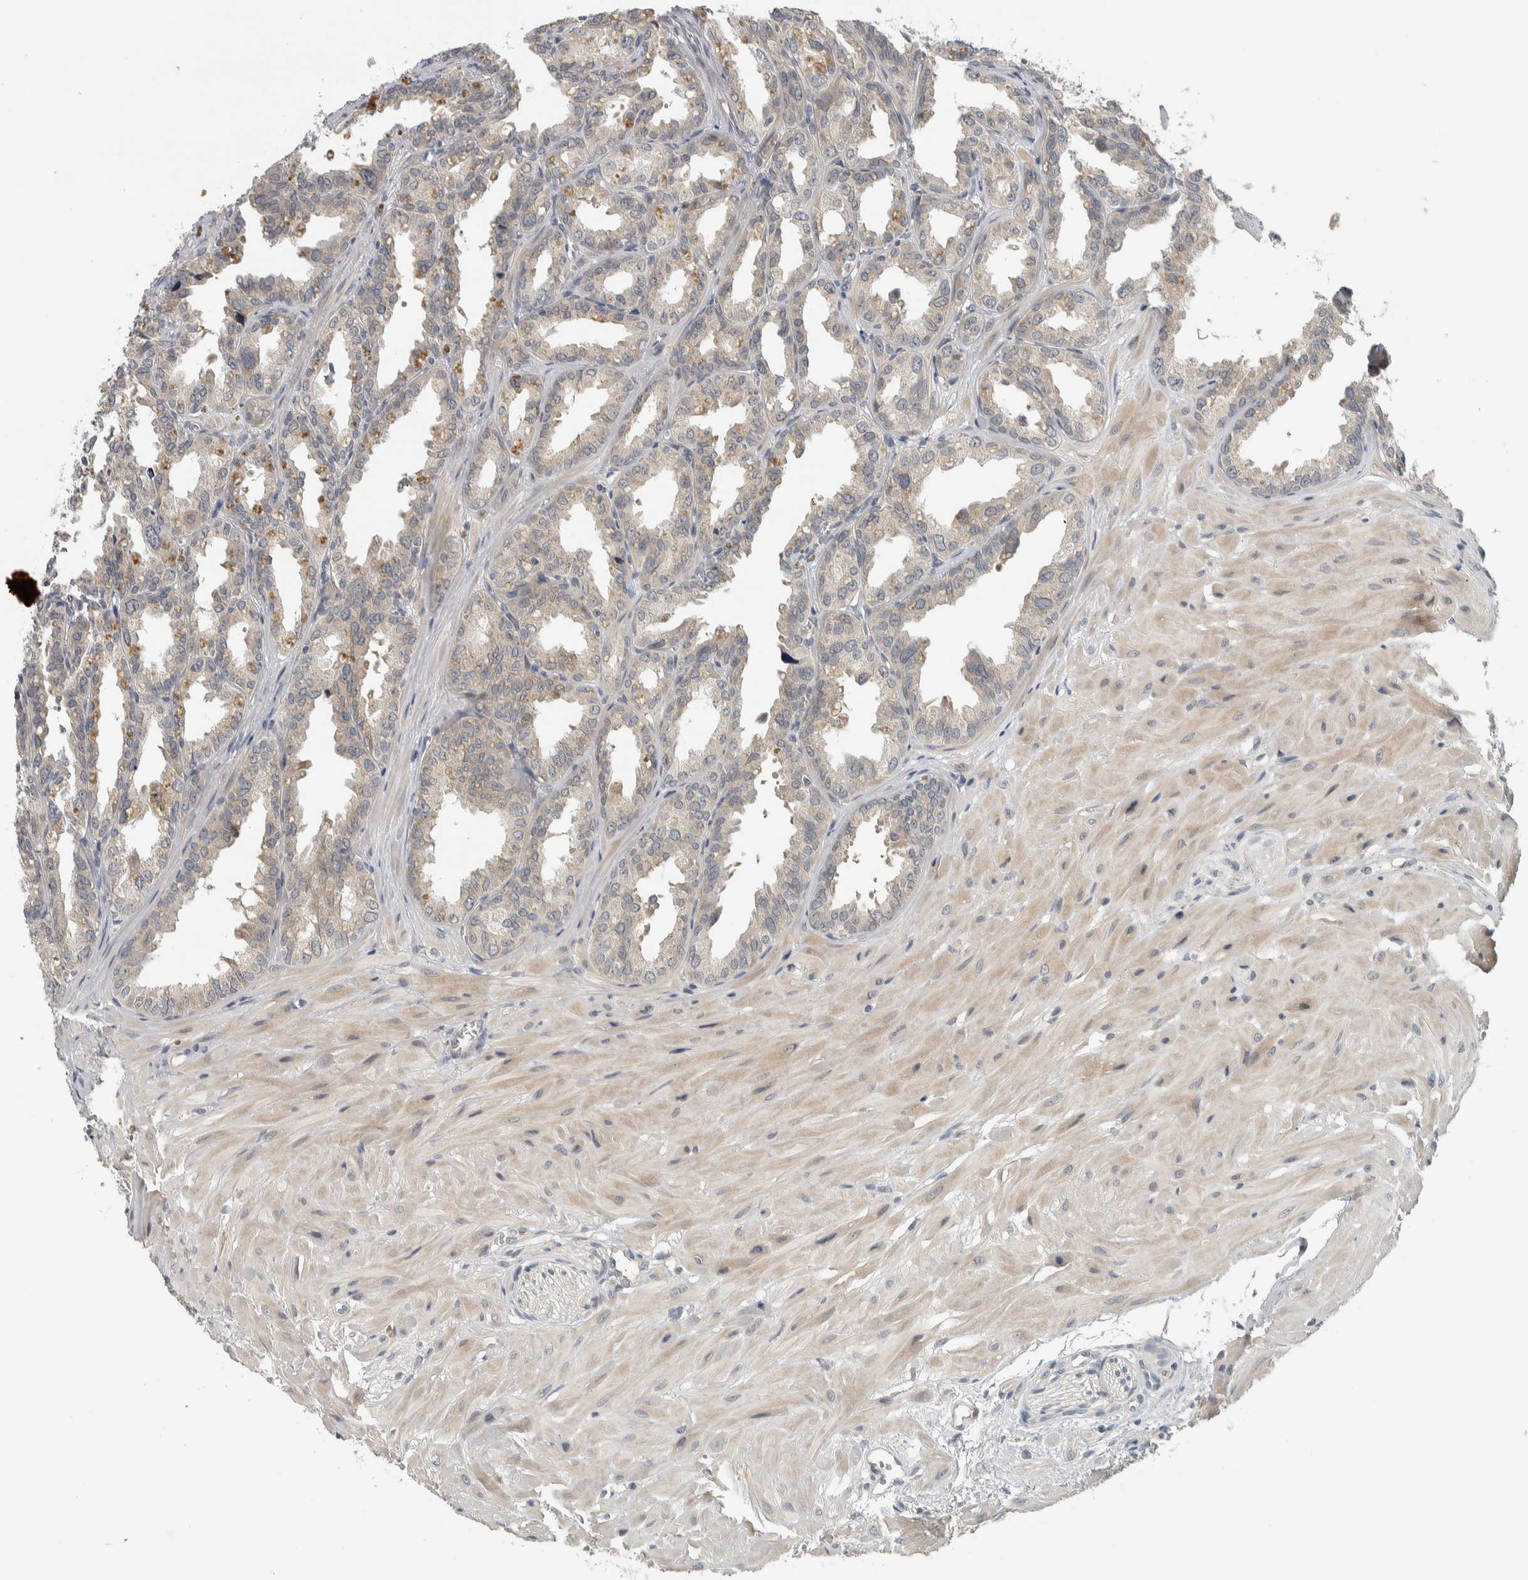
{"staining": {"intensity": "negative", "quantity": "none", "location": "none"}, "tissue": "seminal vesicle", "cell_type": "Glandular cells", "image_type": "normal", "snomed": [{"axis": "morphology", "description": "Normal tissue, NOS"}, {"axis": "topography", "description": "Prostate"}, {"axis": "topography", "description": "Seminal veicle"}], "caption": "IHC image of benign seminal vesicle: seminal vesicle stained with DAB (3,3'-diaminobenzidine) shows no significant protein staining in glandular cells.", "gene": "AFP", "patient": {"sex": "male", "age": 51}}